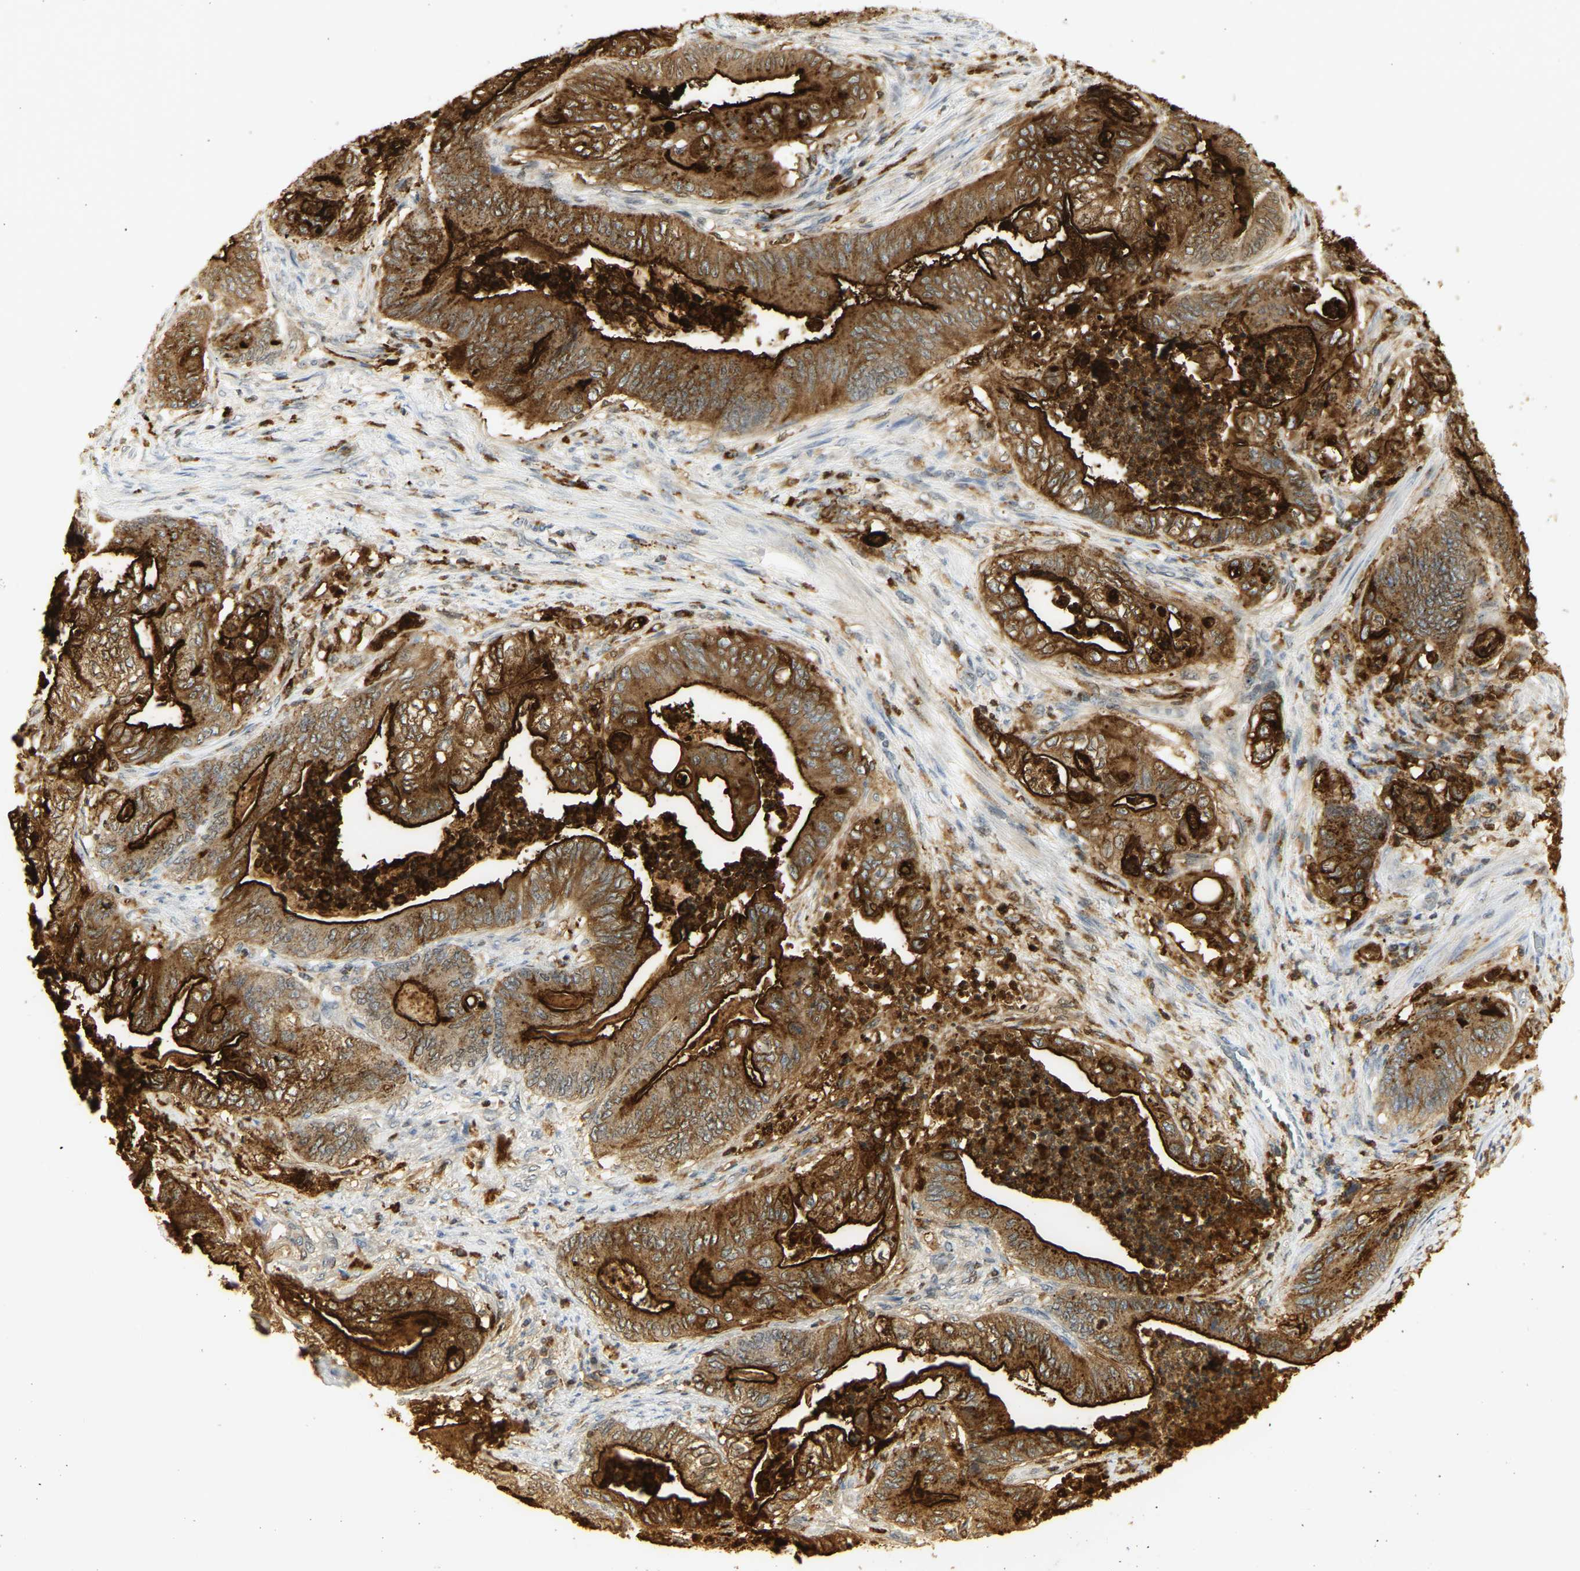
{"staining": {"intensity": "strong", "quantity": ">75%", "location": "cytoplasmic/membranous"}, "tissue": "stomach cancer", "cell_type": "Tumor cells", "image_type": "cancer", "snomed": [{"axis": "morphology", "description": "Adenocarcinoma, NOS"}, {"axis": "topography", "description": "Stomach"}], "caption": "Human adenocarcinoma (stomach) stained for a protein (brown) demonstrates strong cytoplasmic/membranous positive positivity in about >75% of tumor cells.", "gene": "CEACAM5", "patient": {"sex": "female", "age": 73}}